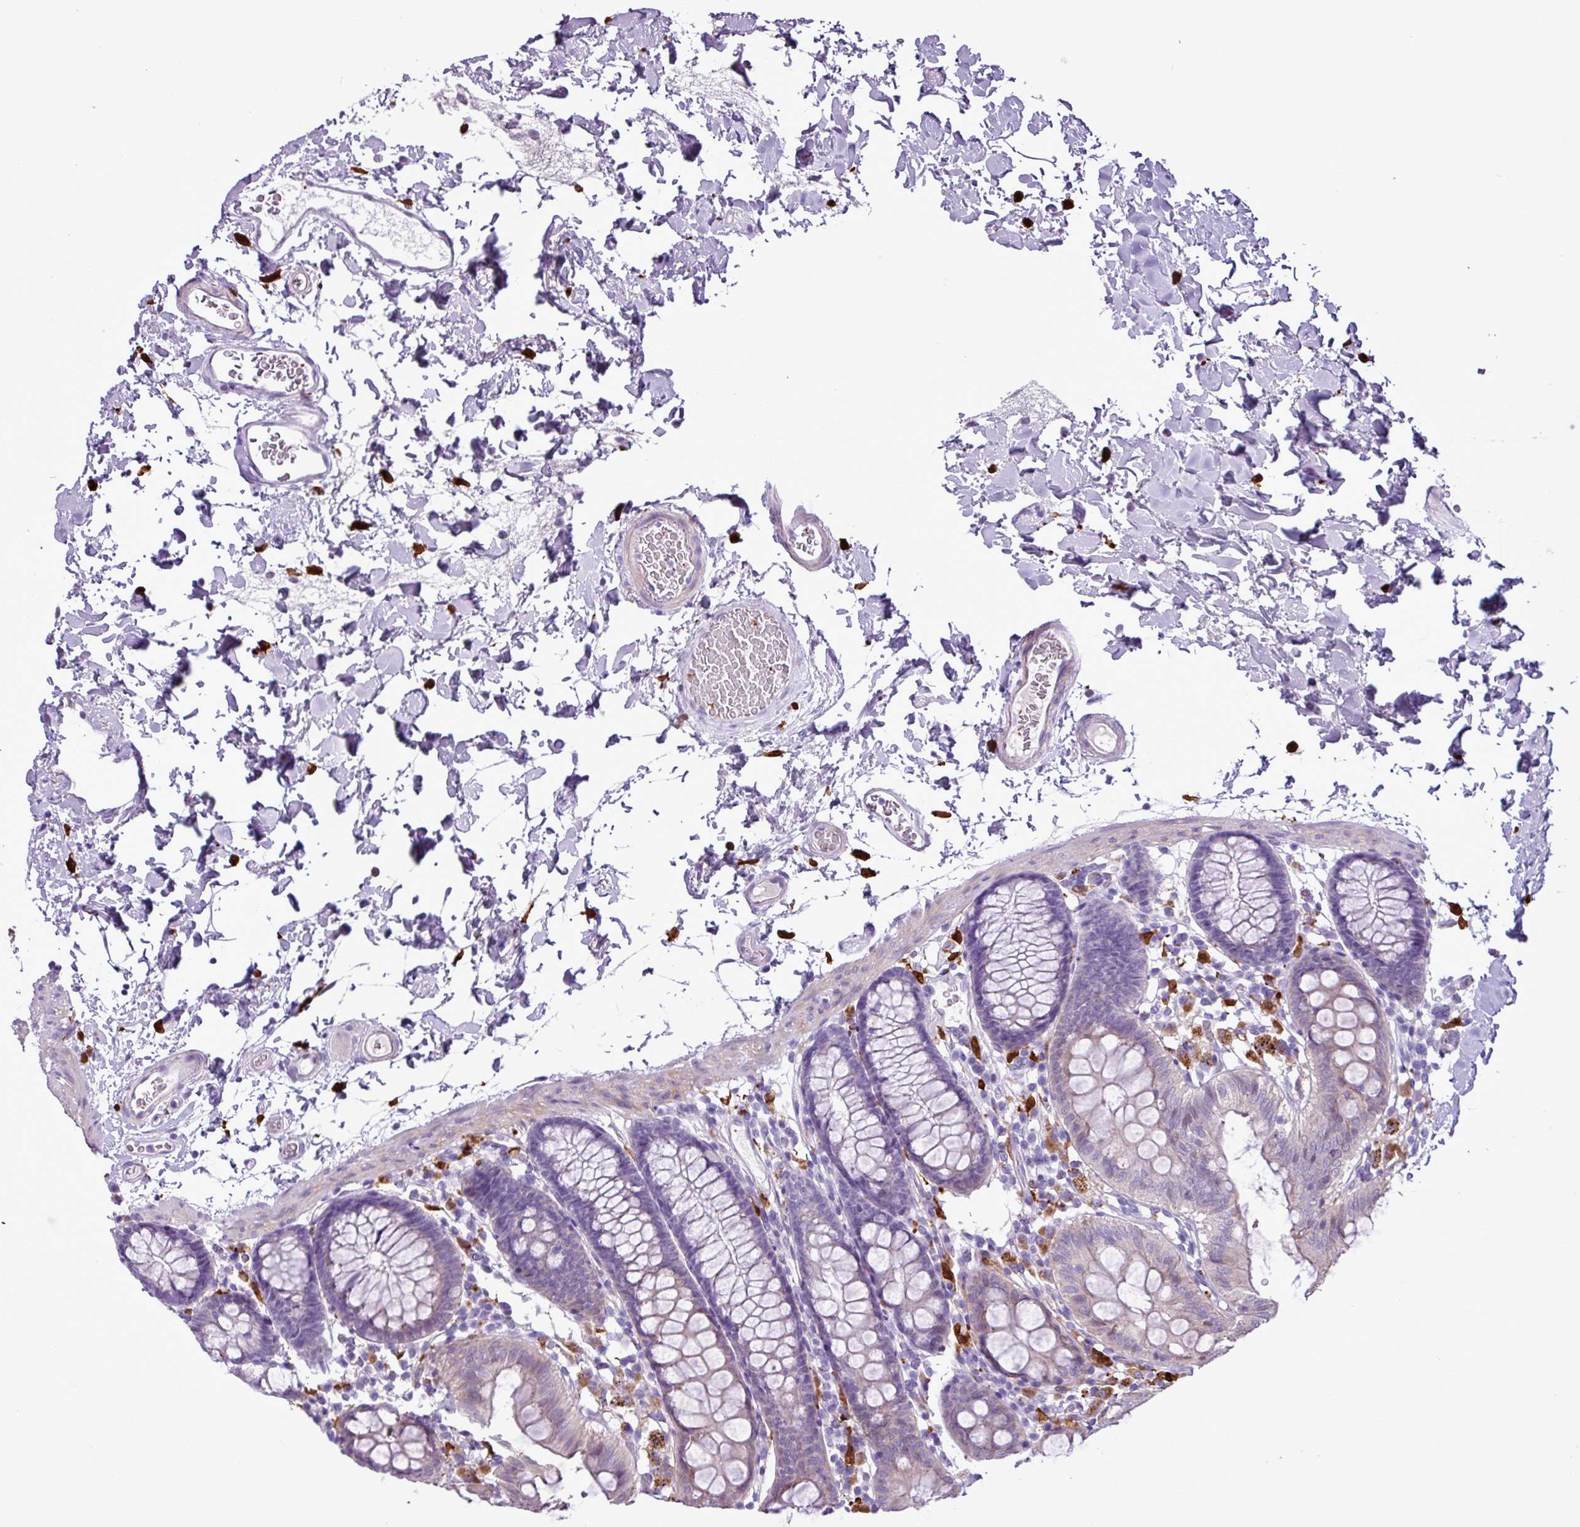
{"staining": {"intensity": "negative", "quantity": "none", "location": "none"}, "tissue": "colon", "cell_type": "Endothelial cells", "image_type": "normal", "snomed": [{"axis": "morphology", "description": "Normal tissue, NOS"}, {"axis": "topography", "description": "Colon"}], "caption": "A high-resolution photomicrograph shows IHC staining of normal colon, which demonstrates no significant positivity in endothelial cells. (Brightfield microscopy of DAB (3,3'-diaminobenzidine) immunohistochemistry at high magnification).", "gene": "TMEM200C", "patient": {"sex": "male", "age": 75}}